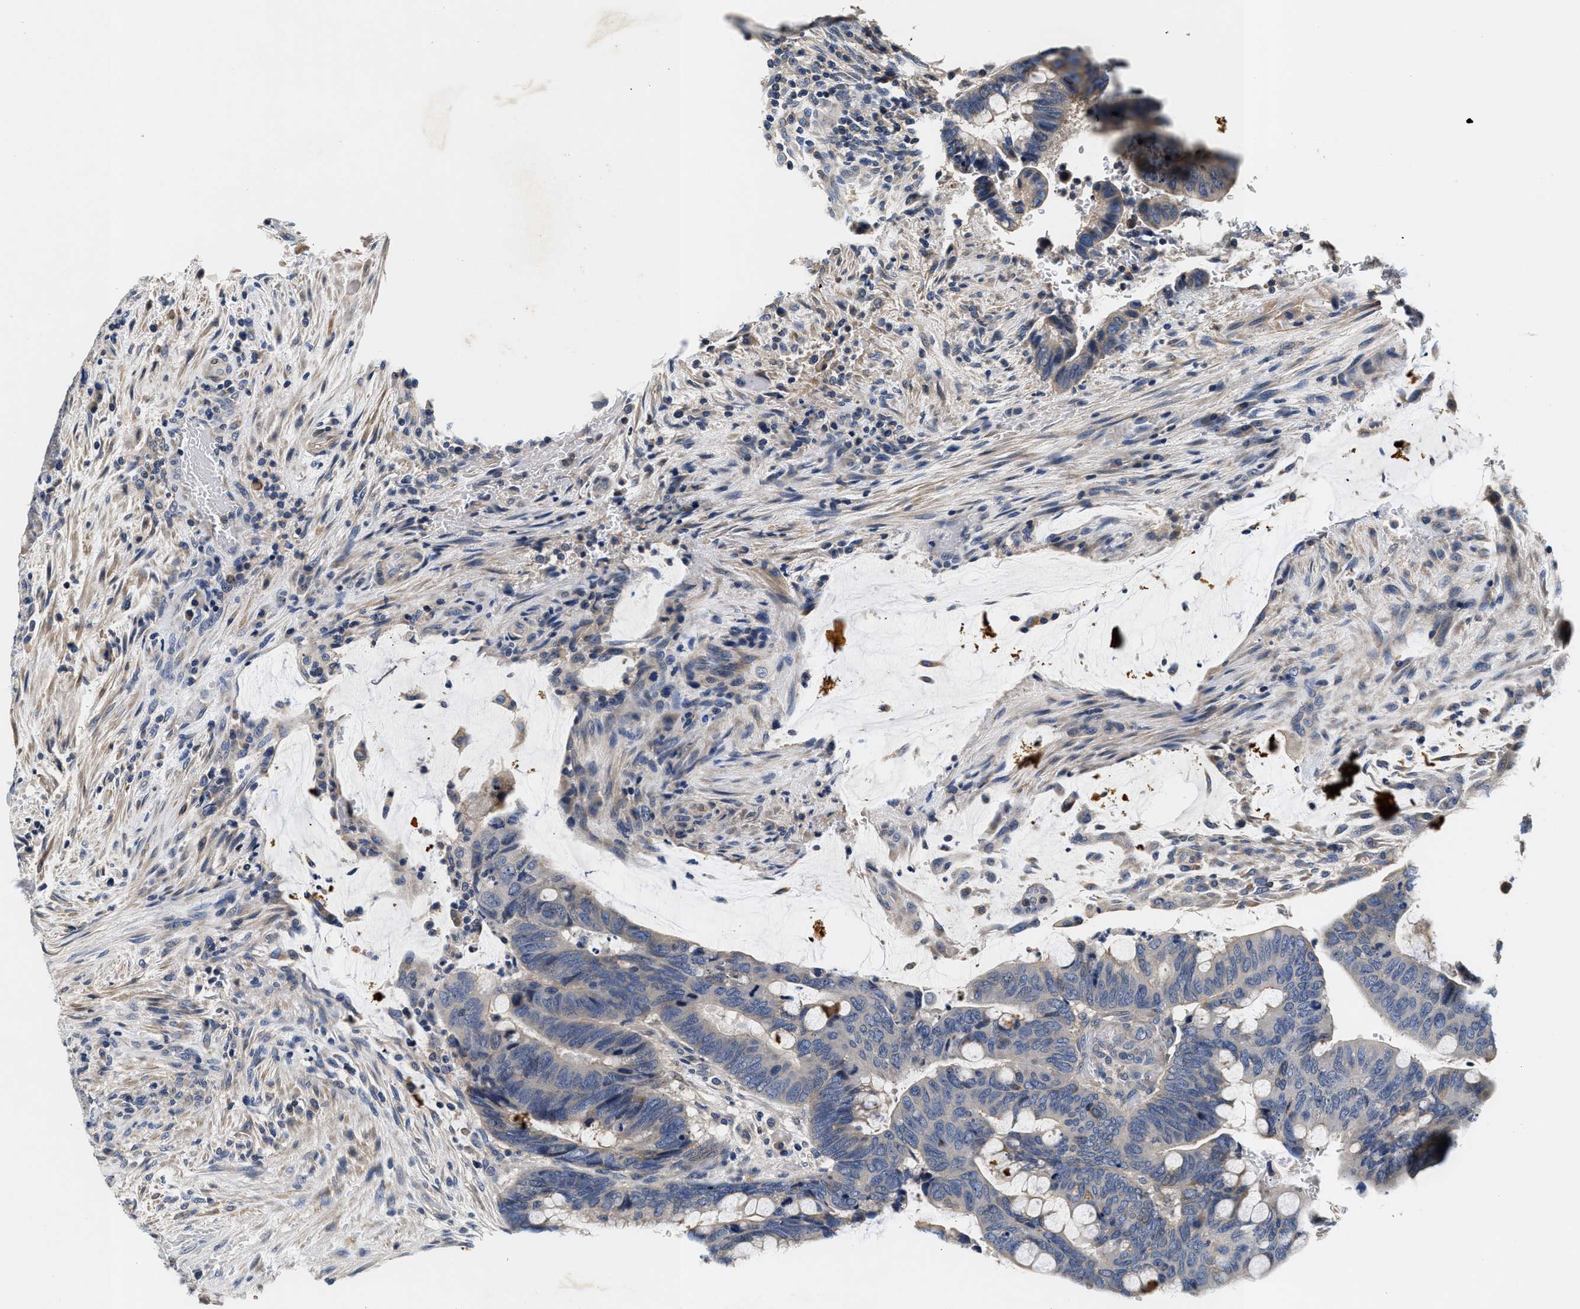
{"staining": {"intensity": "negative", "quantity": "none", "location": "none"}, "tissue": "colorectal cancer", "cell_type": "Tumor cells", "image_type": "cancer", "snomed": [{"axis": "morphology", "description": "Normal tissue, NOS"}, {"axis": "morphology", "description": "Adenocarcinoma, NOS"}, {"axis": "topography", "description": "Rectum"}, {"axis": "topography", "description": "Peripheral nerve tissue"}], "caption": "Image shows no protein expression in tumor cells of adenocarcinoma (colorectal) tissue.", "gene": "ANKIB1", "patient": {"sex": "male", "age": 92}}